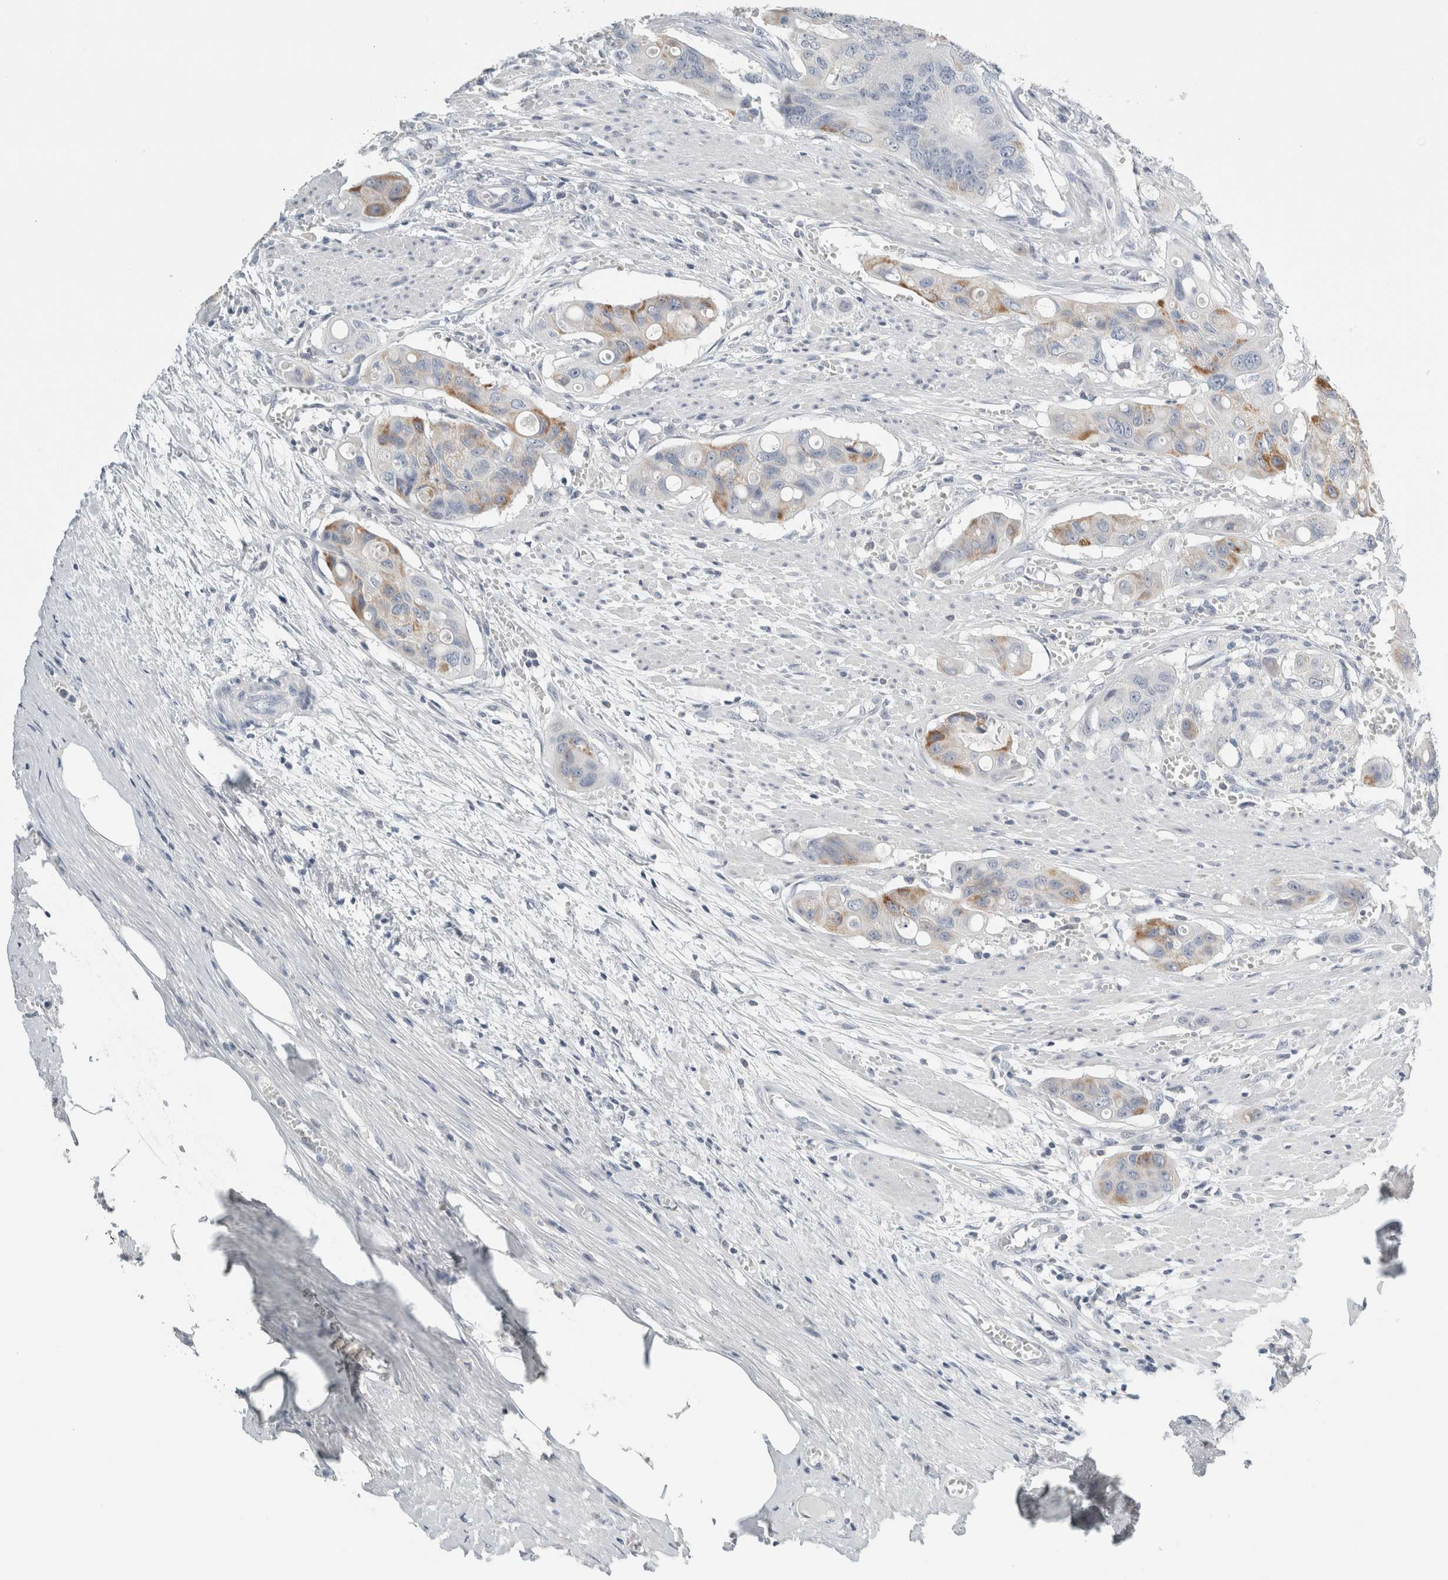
{"staining": {"intensity": "negative", "quantity": "none", "location": "none"}, "tissue": "colorectal cancer", "cell_type": "Tumor cells", "image_type": "cancer", "snomed": [{"axis": "morphology", "description": "Adenocarcinoma, NOS"}, {"axis": "topography", "description": "Colon"}], "caption": "A high-resolution histopathology image shows IHC staining of colorectal cancer, which exhibits no significant positivity in tumor cells. (Stains: DAB immunohistochemistry (IHC) with hematoxylin counter stain, Microscopy: brightfield microscopy at high magnification).", "gene": "CRAT", "patient": {"sex": "female", "age": 57}}